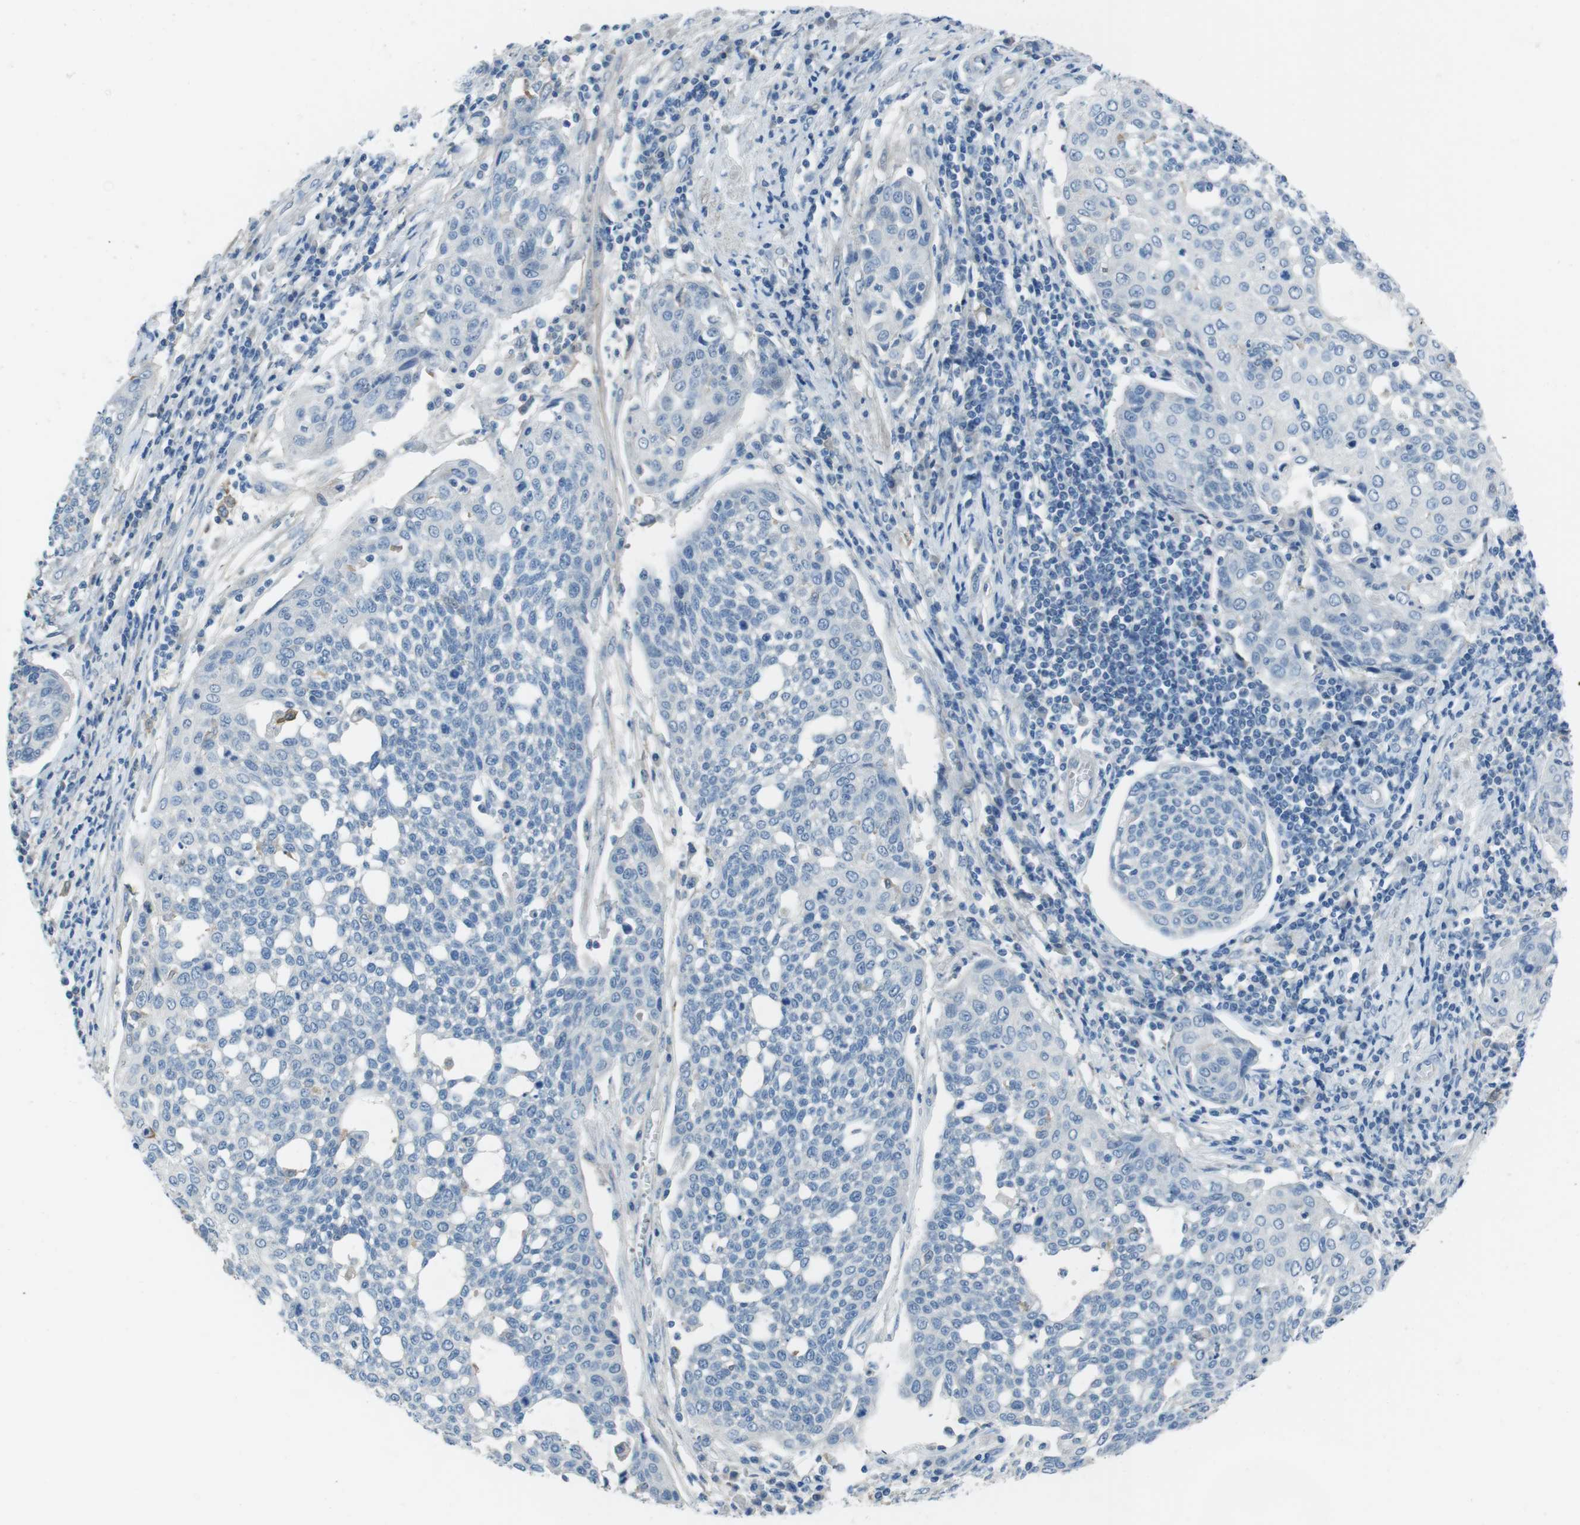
{"staining": {"intensity": "negative", "quantity": "none", "location": "none"}, "tissue": "cervical cancer", "cell_type": "Tumor cells", "image_type": "cancer", "snomed": [{"axis": "morphology", "description": "Squamous cell carcinoma, NOS"}, {"axis": "topography", "description": "Cervix"}], "caption": "Human squamous cell carcinoma (cervical) stained for a protein using IHC displays no staining in tumor cells.", "gene": "CYP2C8", "patient": {"sex": "female", "age": 34}}